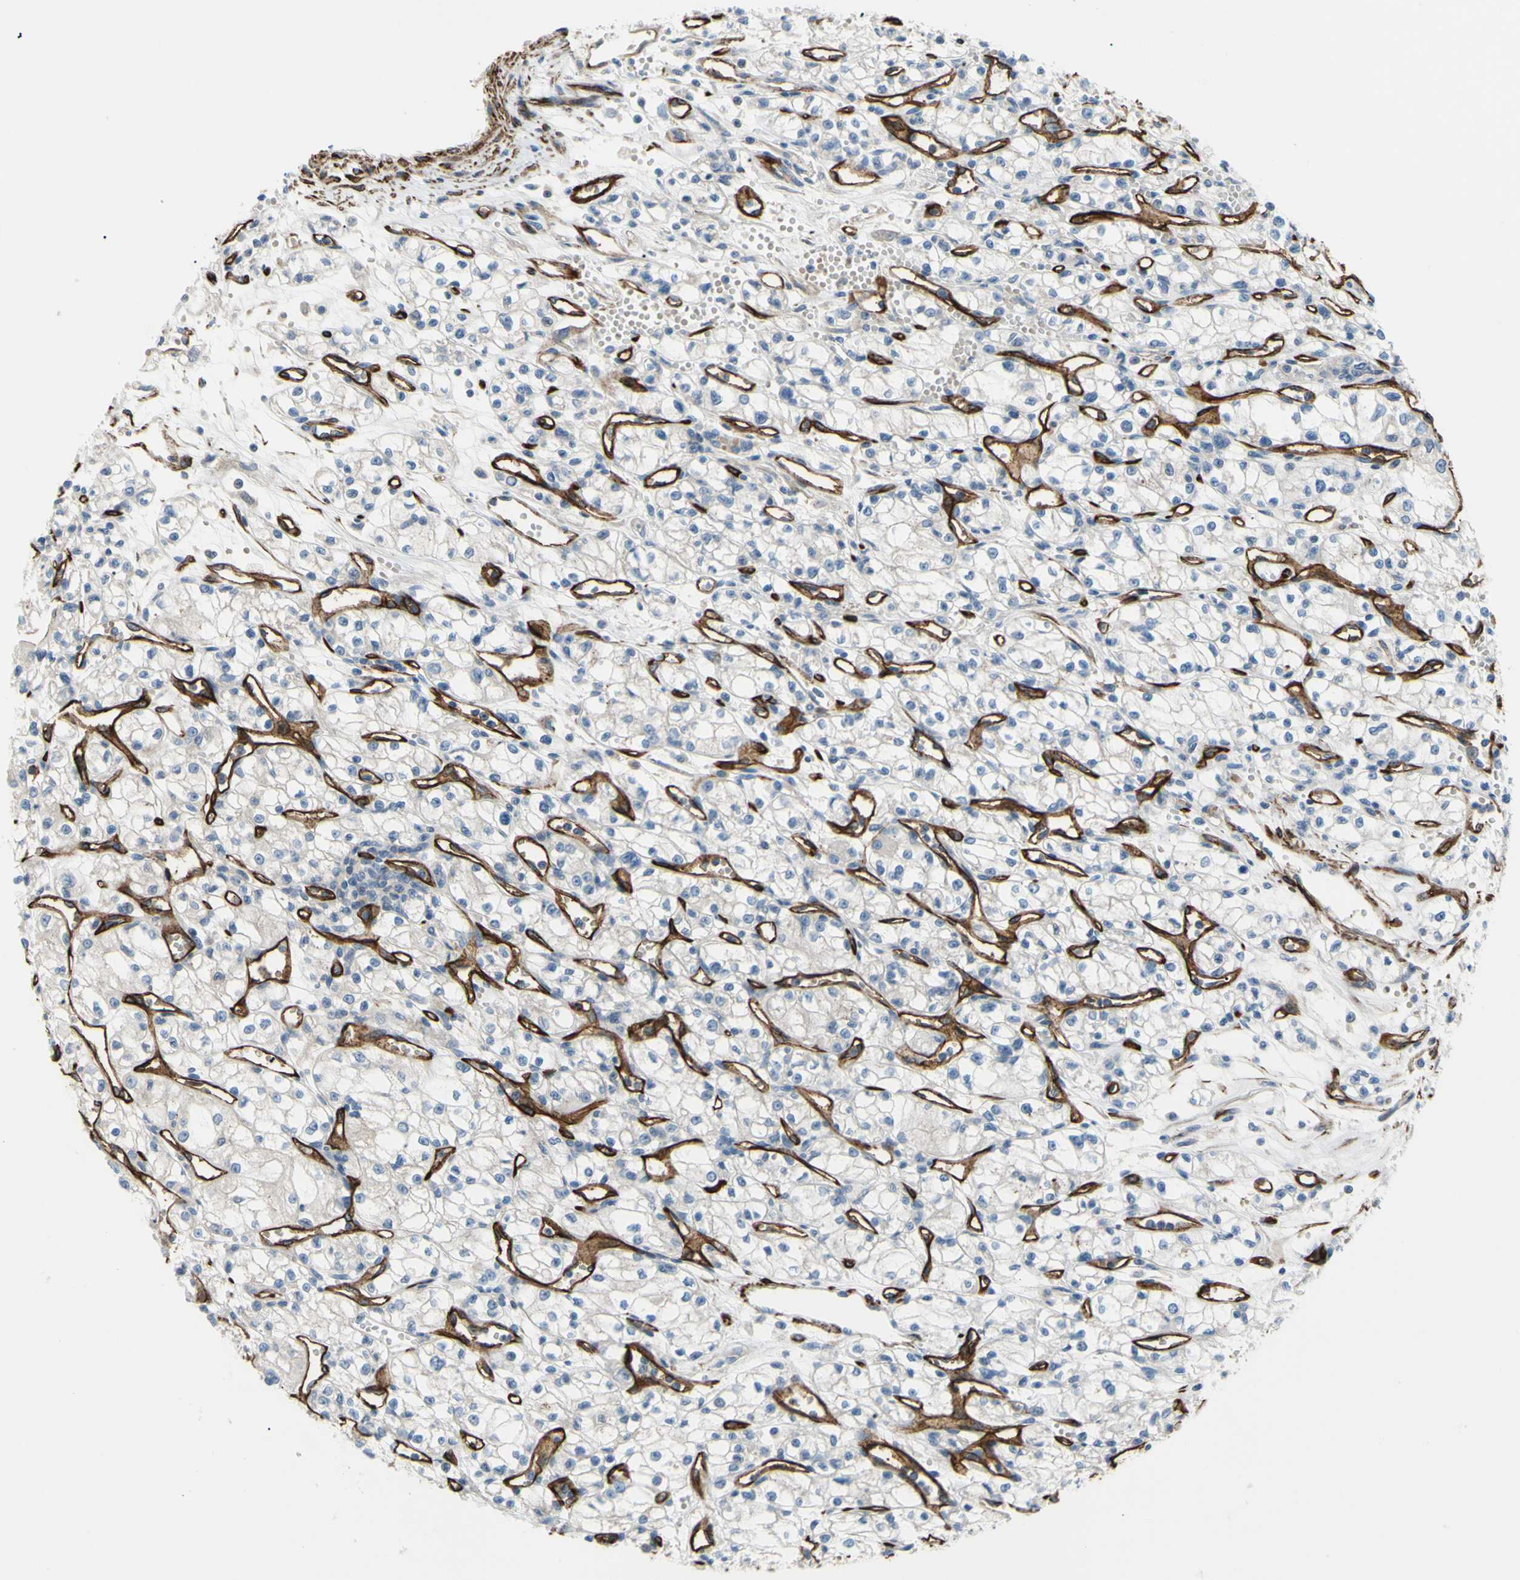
{"staining": {"intensity": "negative", "quantity": "none", "location": "none"}, "tissue": "renal cancer", "cell_type": "Tumor cells", "image_type": "cancer", "snomed": [{"axis": "morphology", "description": "Normal tissue, NOS"}, {"axis": "morphology", "description": "Adenocarcinoma, NOS"}, {"axis": "topography", "description": "Kidney"}], "caption": "Immunohistochemistry (IHC) image of neoplastic tissue: adenocarcinoma (renal) stained with DAB (3,3'-diaminobenzidine) exhibits no significant protein positivity in tumor cells.", "gene": "PRRG2", "patient": {"sex": "male", "age": 59}}